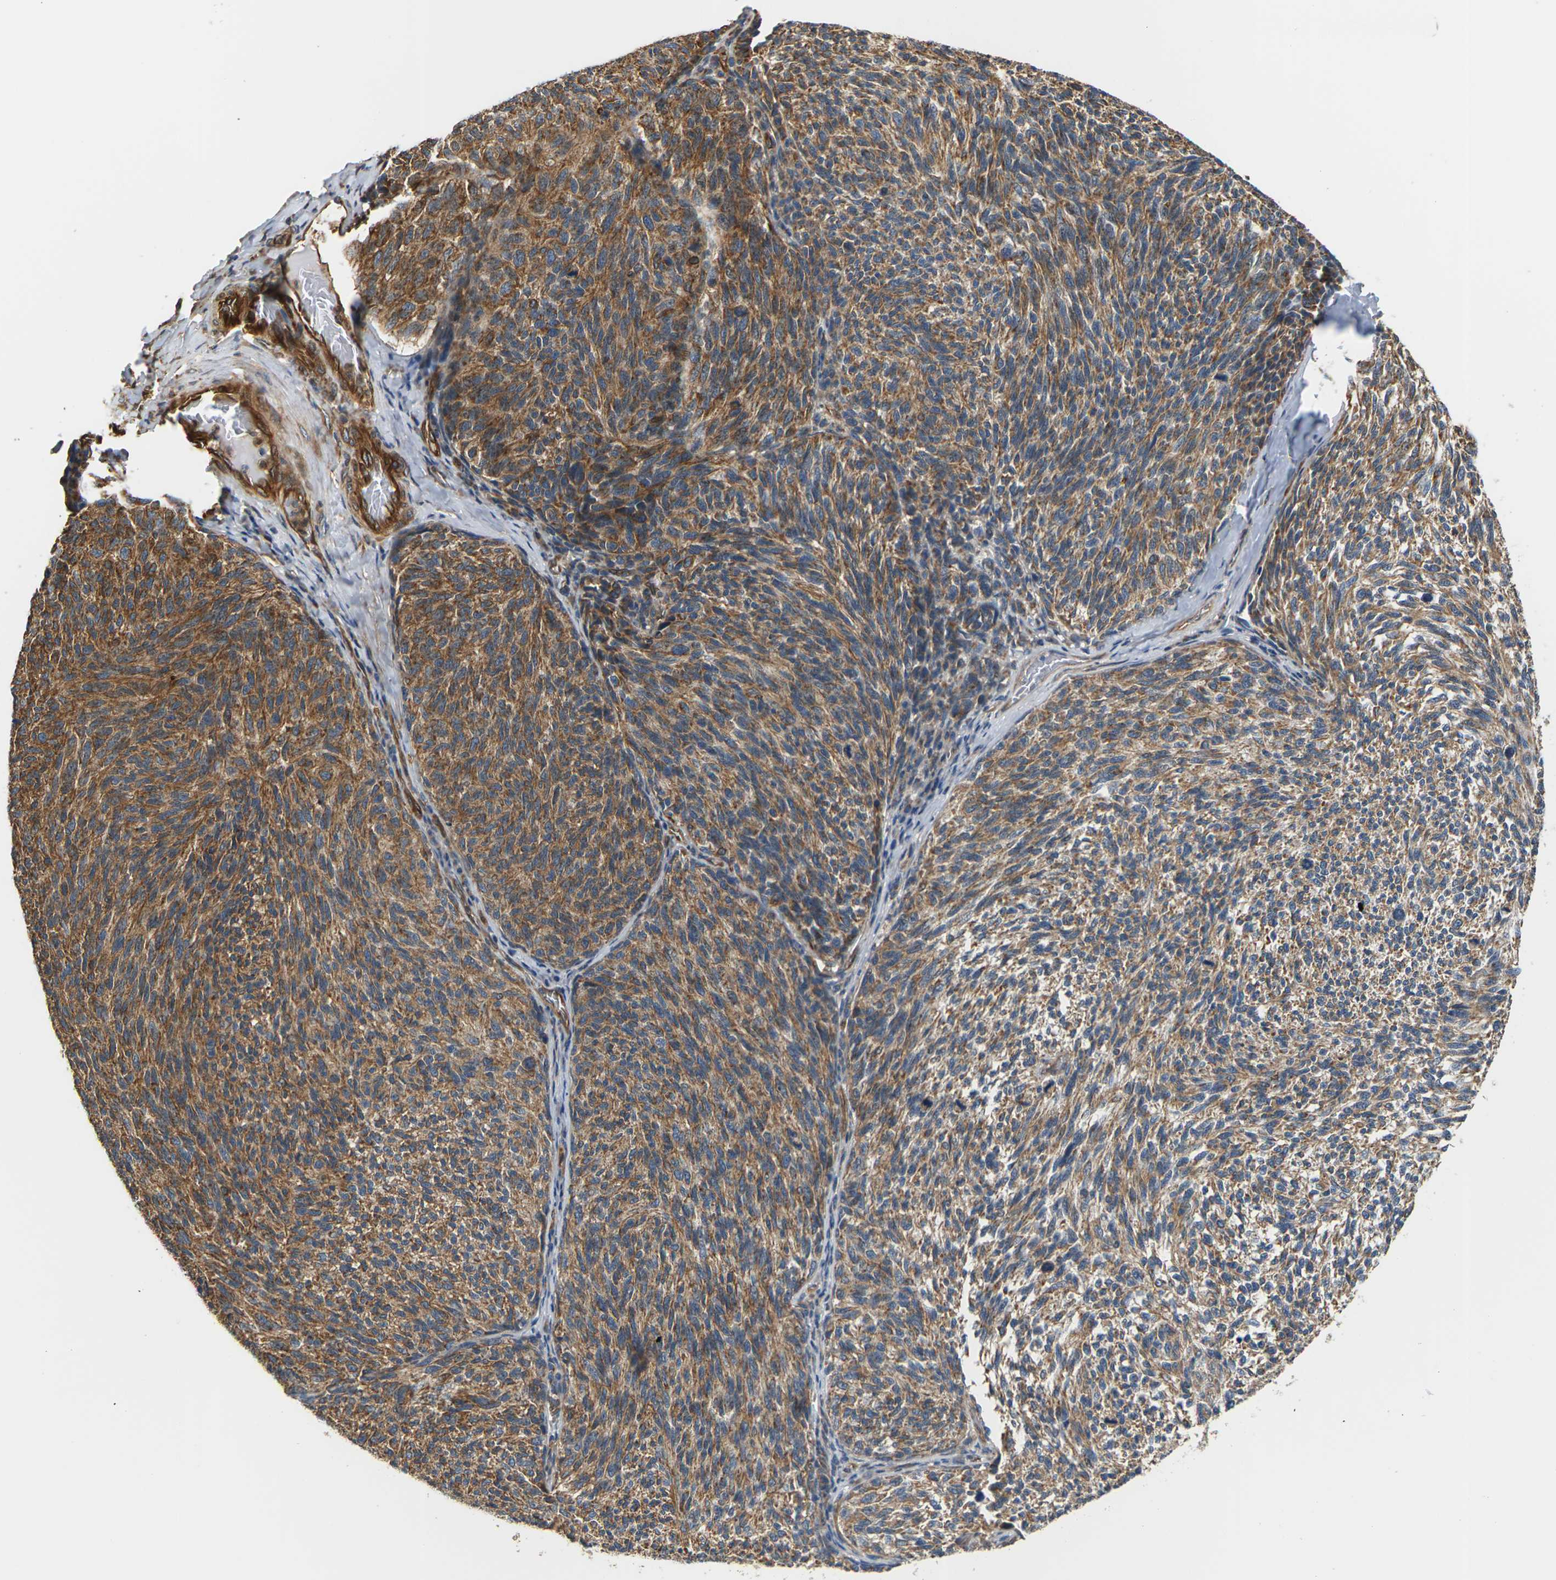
{"staining": {"intensity": "moderate", "quantity": ">75%", "location": "cytoplasmic/membranous"}, "tissue": "melanoma", "cell_type": "Tumor cells", "image_type": "cancer", "snomed": [{"axis": "morphology", "description": "Malignant melanoma, NOS"}, {"axis": "topography", "description": "Skin"}], "caption": "A medium amount of moderate cytoplasmic/membranous expression is seen in about >75% of tumor cells in malignant melanoma tissue.", "gene": "PCDHB4", "patient": {"sex": "female", "age": 73}}